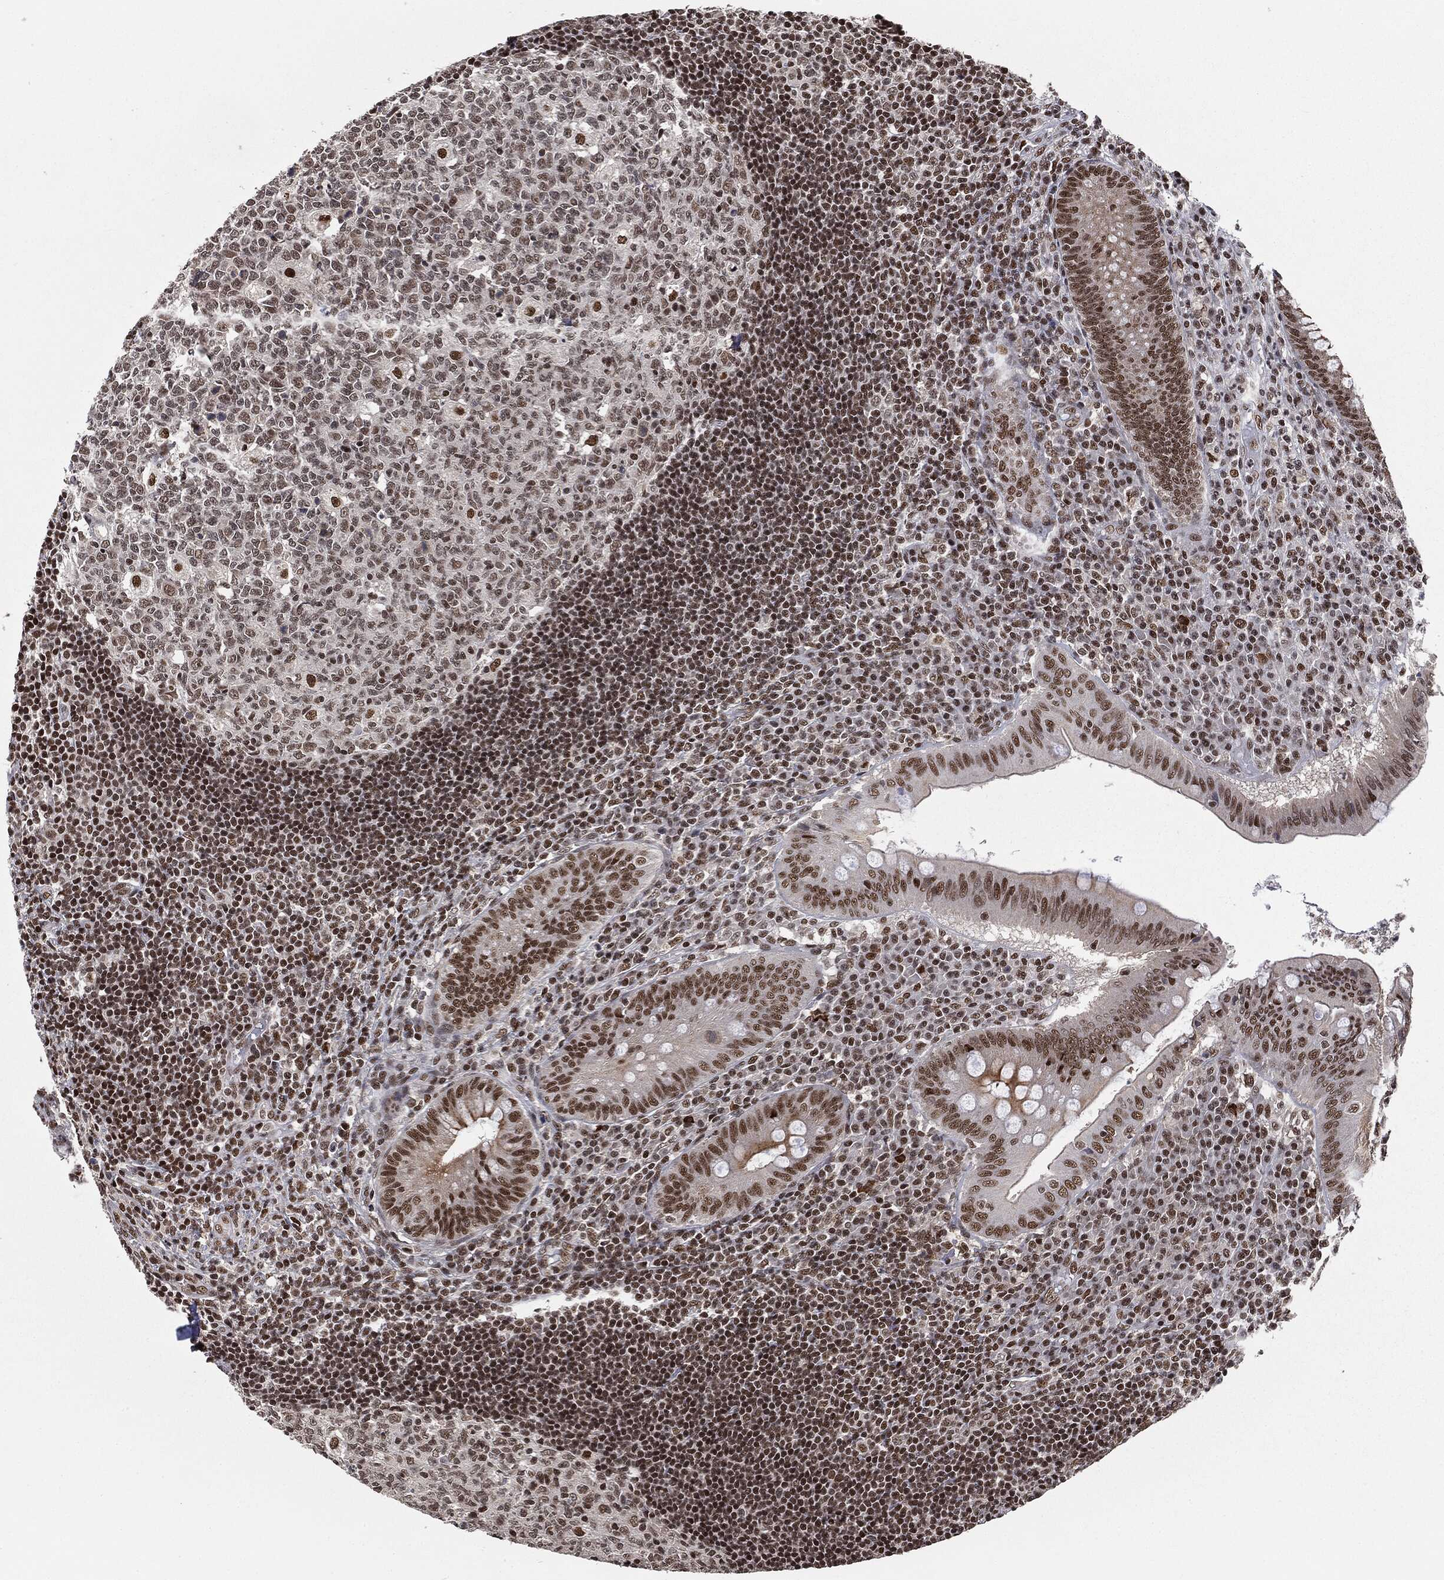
{"staining": {"intensity": "strong", "quantity": ">75%", "location": "nuclear"}, "tissue": "appendix", "cell_type": "Glandular cells", "image_type": "normal", "snomed": [{"axis": "morphology", "description": "Normal tissue, NOS"}, {"axis": "morphology", "description": "Inflammation, NOS"}, {"axis": "topography", "description": "Appendix"}], "caption": "DAB (3,3'-diaminobenzidine) immunohistochemical staining of normal appendix reveals strong nuclear protein positivity in approximately >75% of glandular cells. The staining was performed using DAB (3,3'-diaminobenzidine) to visualize the protein expression in brown, while the nuclei were stained in blue with hematoxylin (Magnification: 20x).", "gene": "DPH2", "patient": {"sex": "male", "age": 16}}